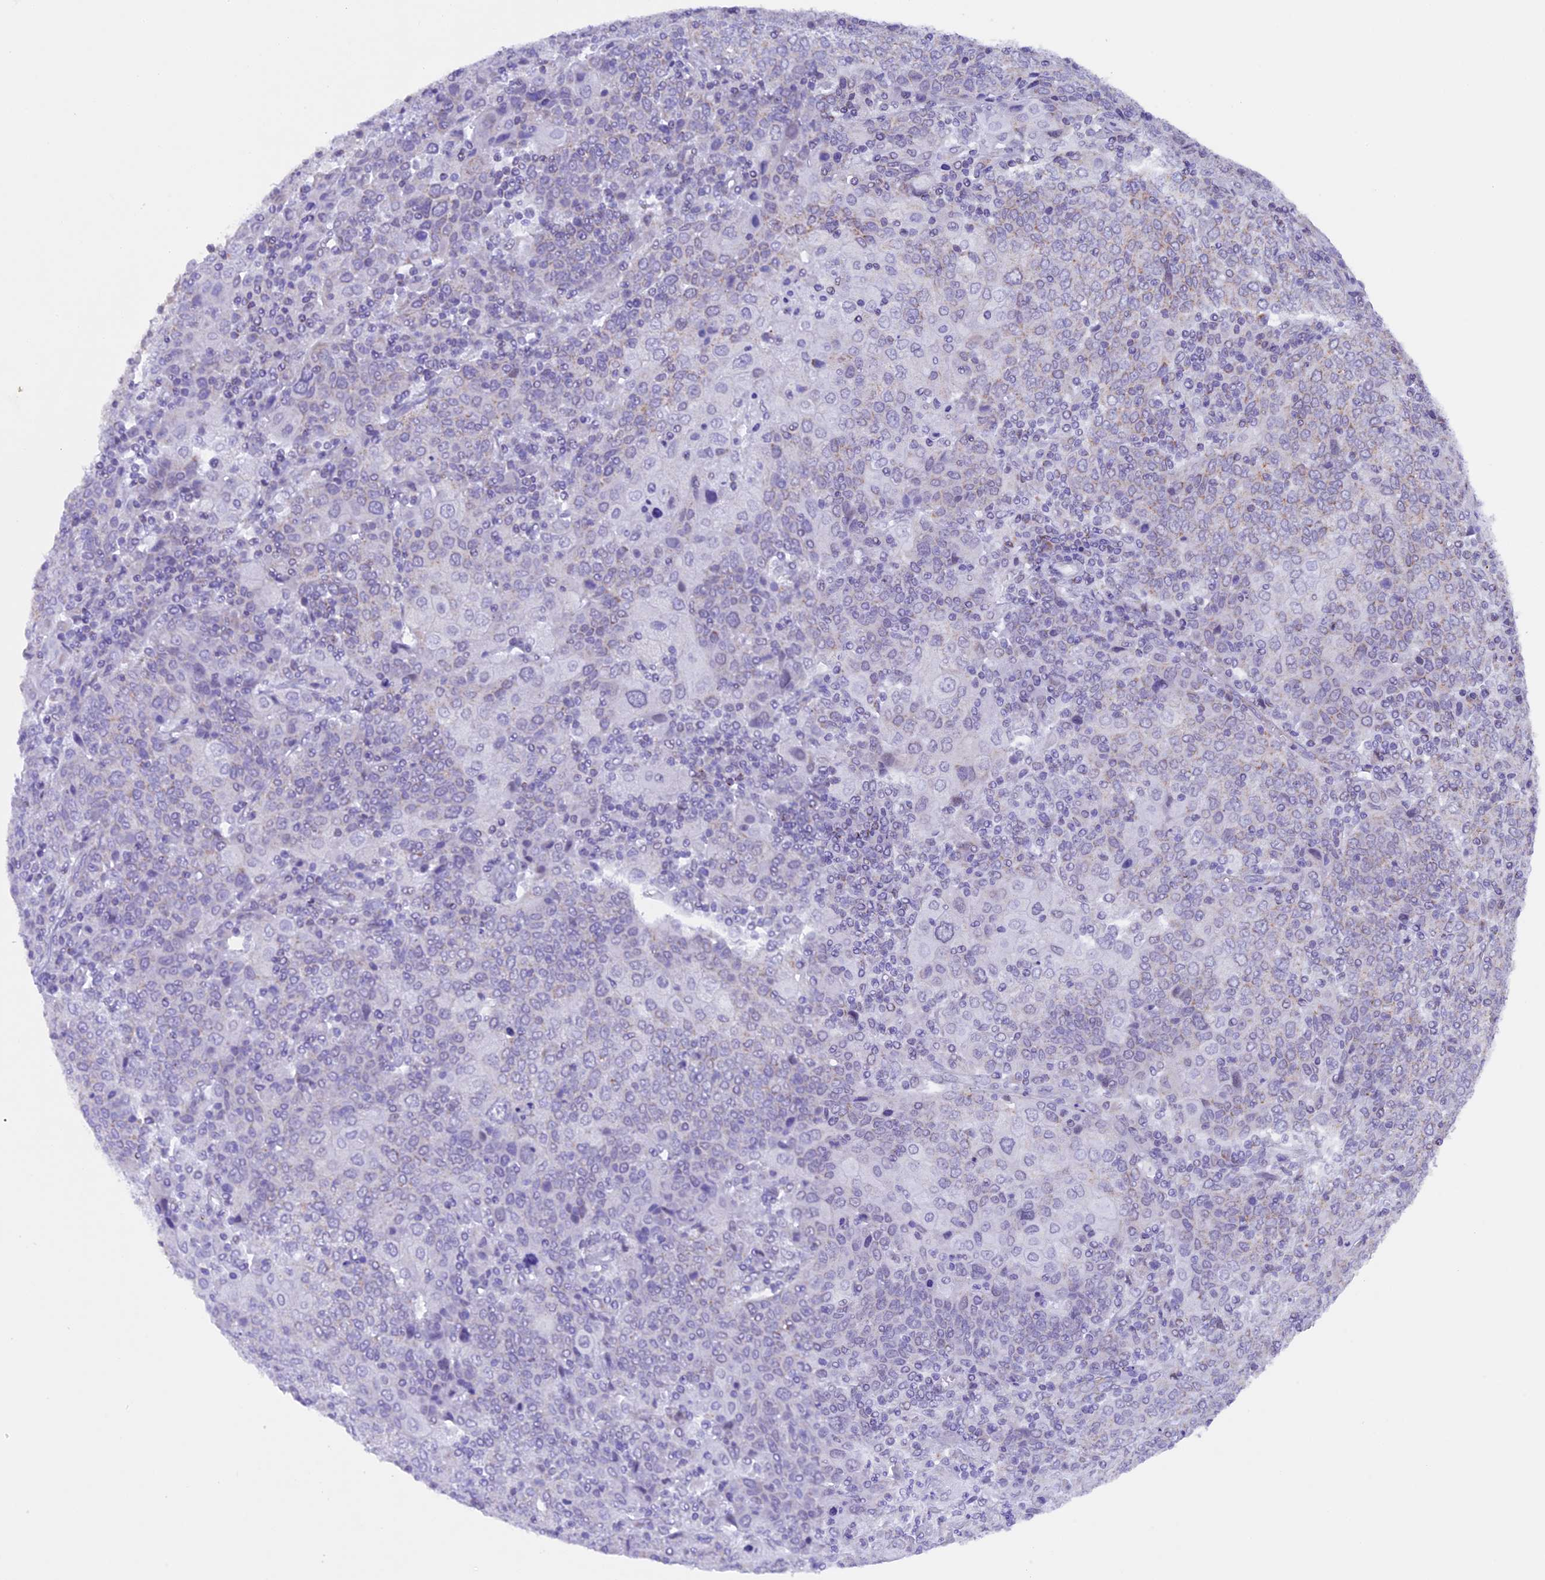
{"staining": {"intensity": "negative", "quantity": "none", "location": "none"}, "tissue": "cervical cancer", "cell_type": "Tumor cells", "image_type": "cancer", "snomed": [{"axis": "morphology", "description": "Squamous cell carcinoma, NOS"}, {"axis": "topography", "description": "Cervix"}], "caption": "Image shows no protein positivity in tumor cells of cervical cancer (squamous cell carcinoma) tissue.", "gene": "TFAM", "patient": {"sex": "female", "age": 67}}